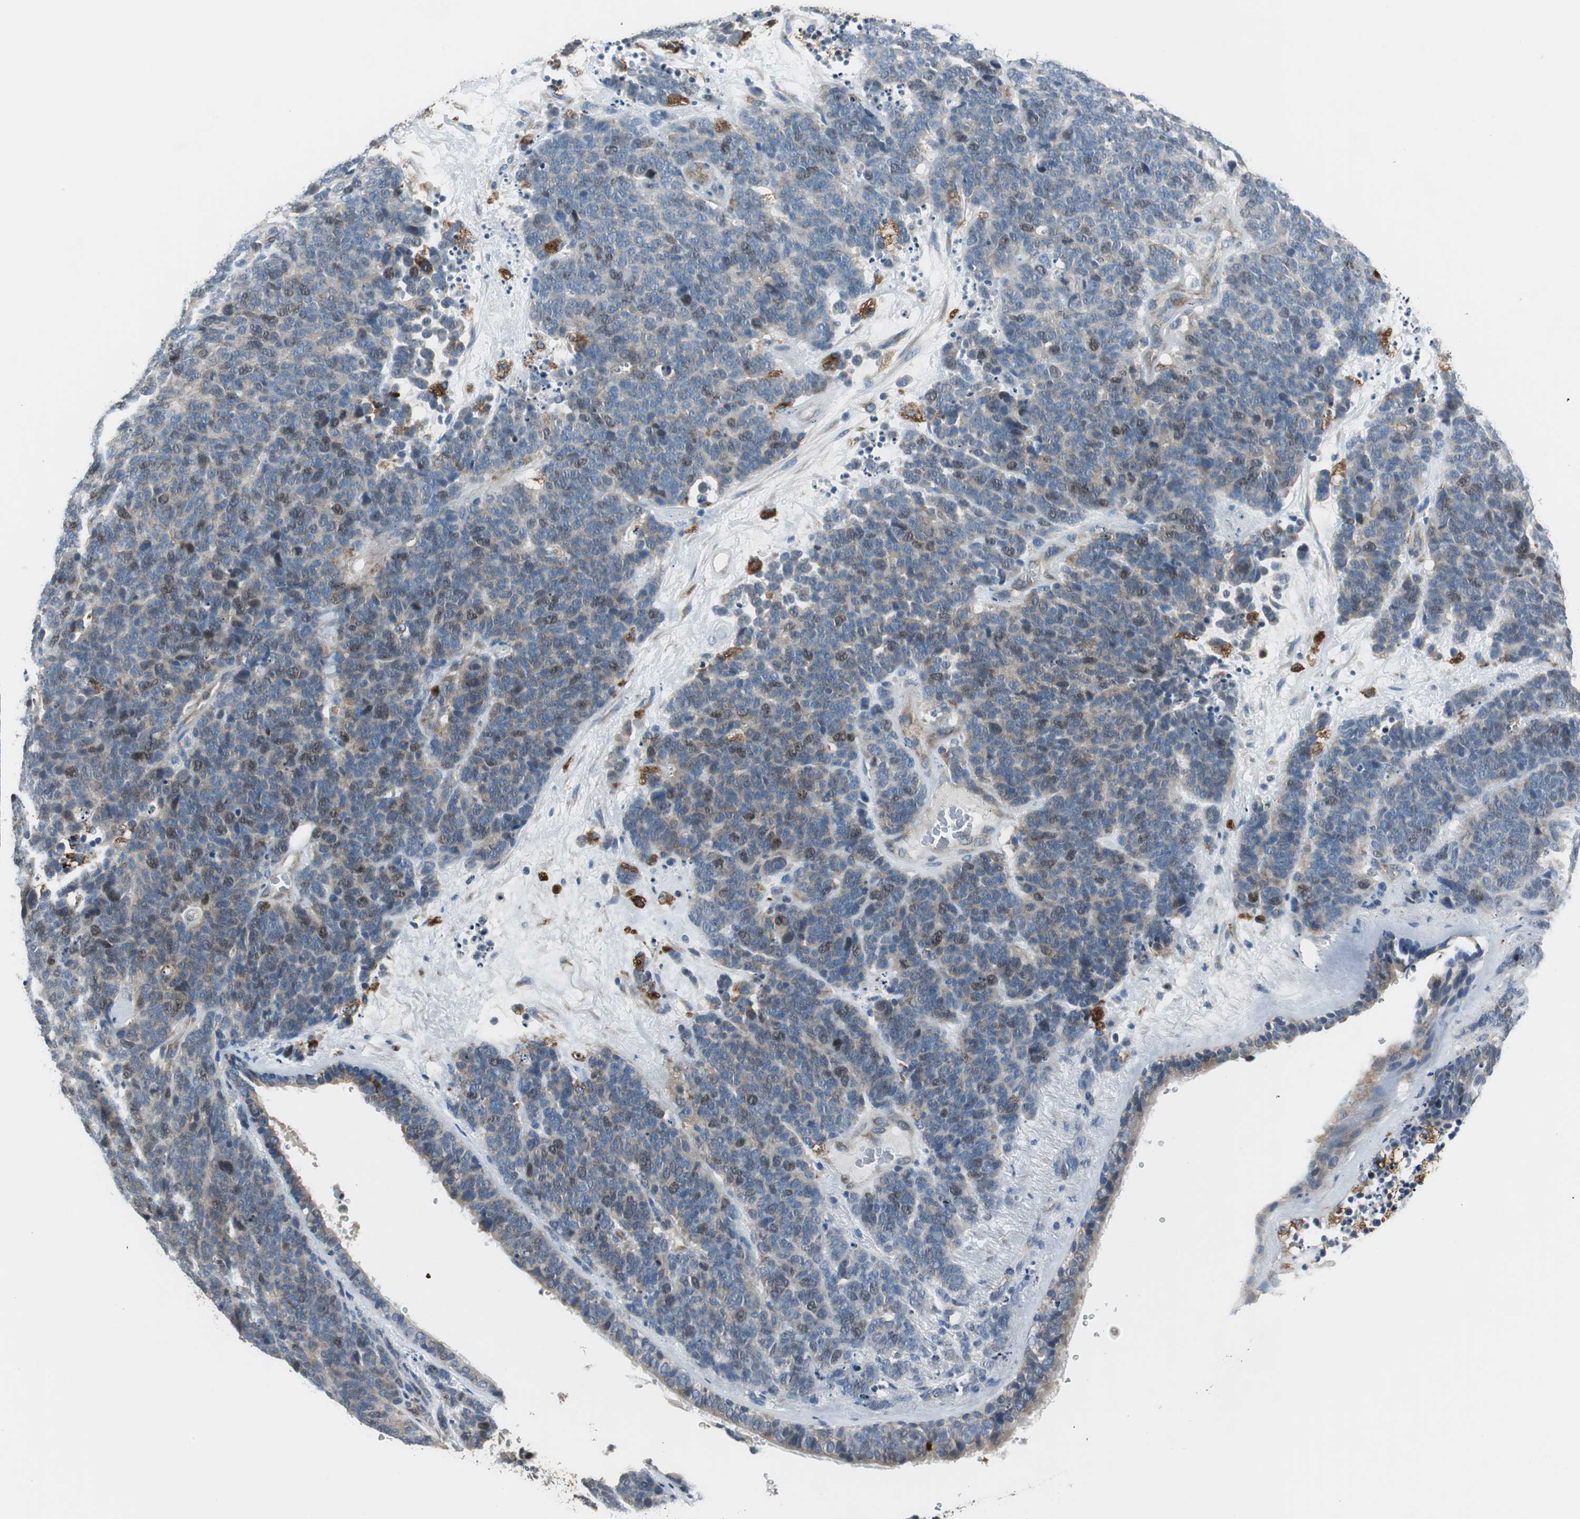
{"staining": {"intensity": "moderate", "quantity": "<25%", "location": "cytoplasmic/membranous,nuclear"}, "tissue": "lung cancer", "cell_type": "Tumor cells", "image_type": "cancer", "snomed": [{"axis": "morphology", "description": "Neoplasm, malignant, NOS"}, {"axis": "topography", "description": "Lung"}], "caption": "Brown immunohistochemical staining in human lung cancer (malignant neoplasm) shows moderate cytoplasmic/membranous and nuclear positivity in approximately <25% of tumor cells.", "gene": "PI4KB", "patient": {"sex": "female", "age": 58}}